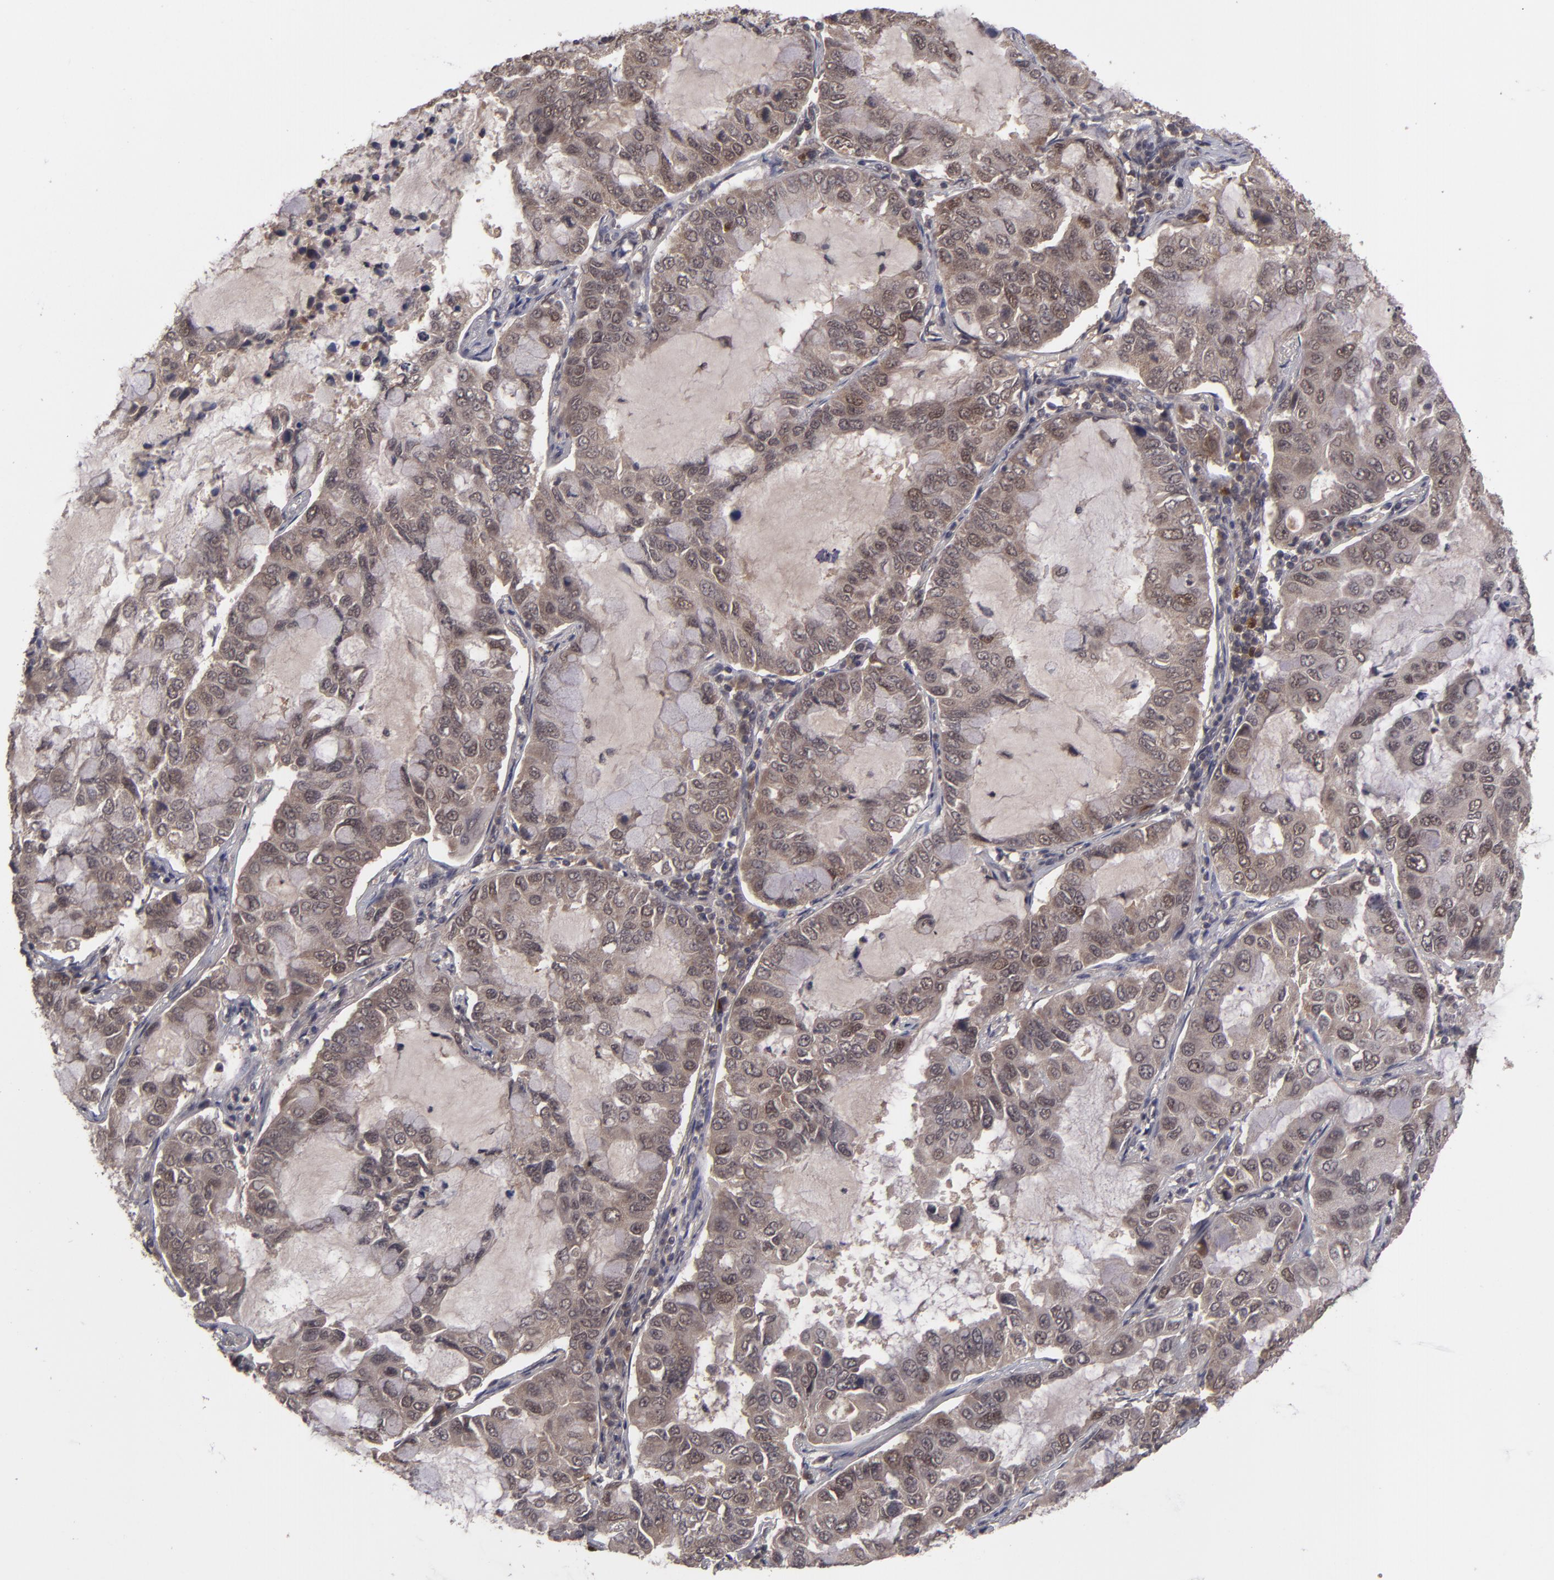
{"staining": {"intensity": "moderate", "quantity": "25%-75%", "location": "cytoplasmic/membranous"}, "tissue": "lung cancer", "cell_type": "Tumor cells", "image_type": "cancer", "snomed": [{"axis": "morphology", "description": "Adenocarcinoma, NOS"}, {"axis": "topography", "description": "Lung"}], "caption": "Lung cancer (adenocarcinoma) stained with DAB IHC demonstrates medium levels of moderate cytoplasmic/membranous expression in about 25%-75% of tumor cells.", "gene": "TYMS", "patient": {"sex": "male", "age": 64}}